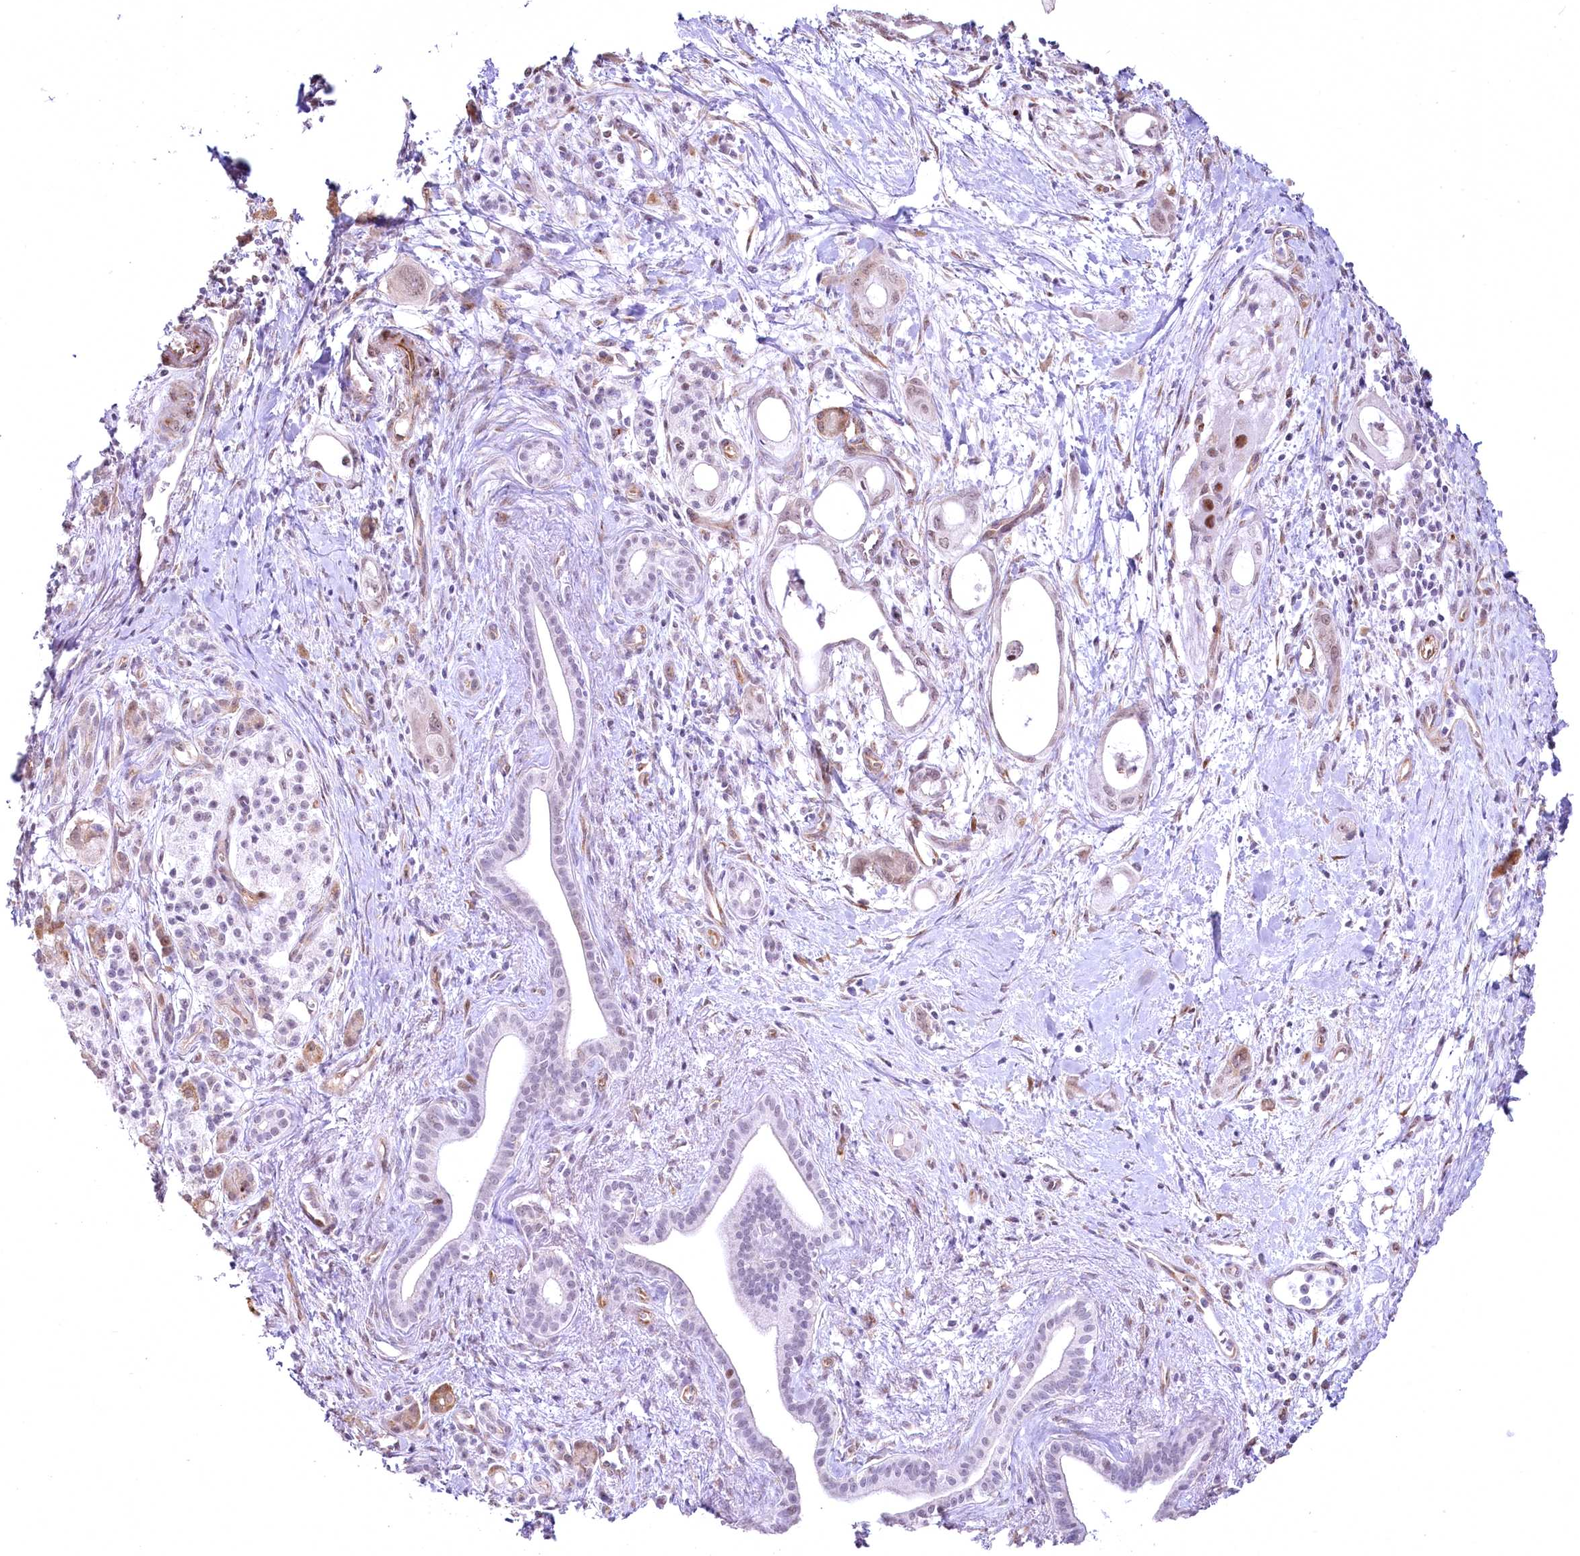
{"staining": {"intensity": "weak", "quantity": "<25%", "location": "nuclear"}, "tissue": "pancreatic cancer", "cell_type": "Tumor cells", "image_type": "cancer", "snomed": [{"axis": "morphology", "description": "Adenocarcinoma, NOS"}, {"axis": "topography", "description": "Pancreas"}], "caption": "The micrograph demonstrates no significant expression in tumor cells of adenocarcinoma (pancreatic).", "gene": "YBX3", "patient": {"sex": "male", "age": 72}}